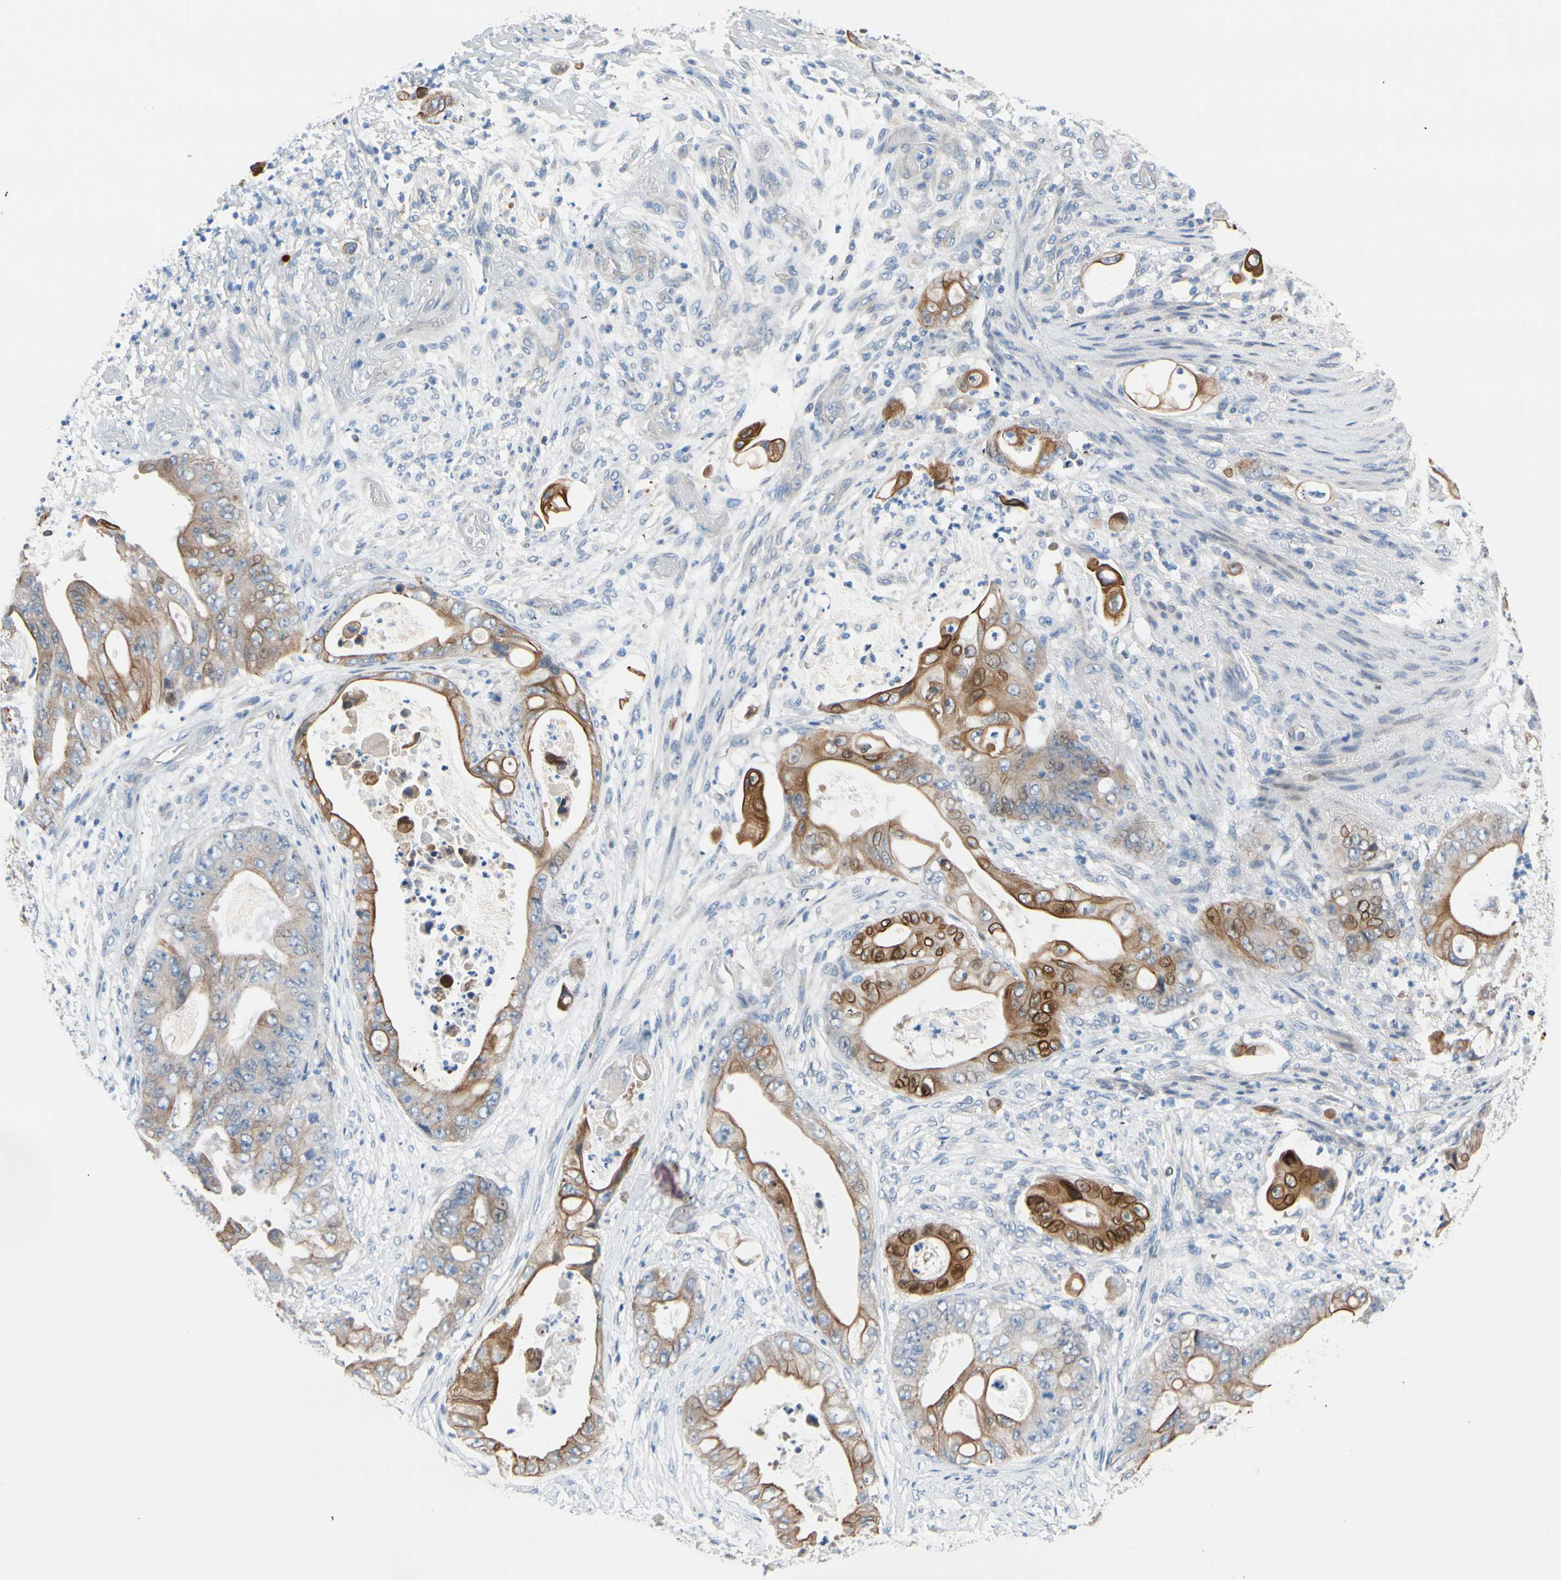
{"staining": {"intensity": "moderate", "quantity": ">75%", "location": "cytoplasmic/membranous,nuclear"}, "tissue": "stomach cancer", "cell_type": "Tumor cells", "image_type": "cancer", "snomed": [{"axis": "morphology", "description": "Adenocarcinoma, NOS"}, {"axis": "topography", "description": "Stomach"}], "caption": "This is a photomicrograph of immunohistochemistry staining of stomach cancer, which shows moderate expression in the cytoplasmic/membranous and nuclear of tumor cells.", "gene": "ZNF132", "patient": {"sex": "female", "age": 73}}